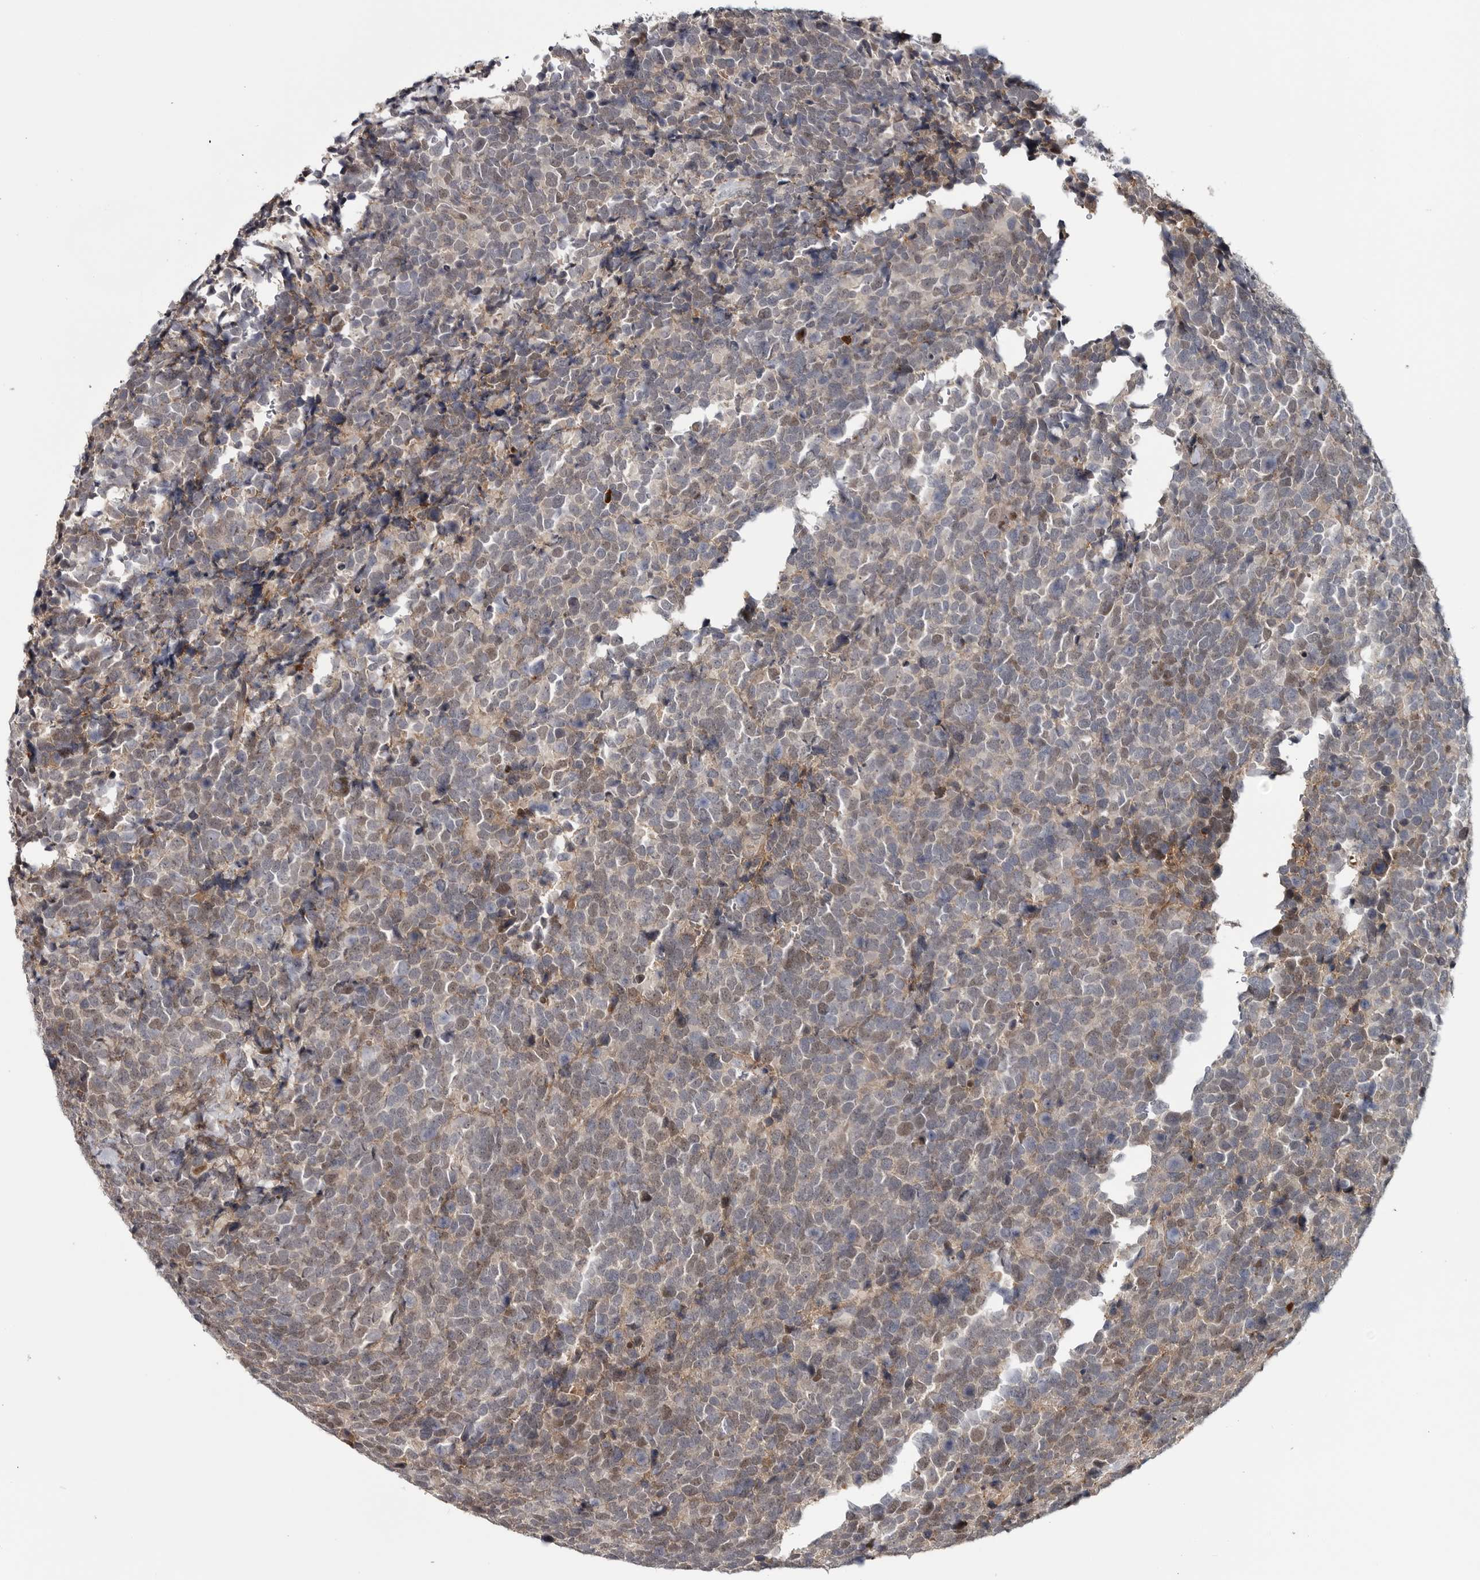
{"staining": {"intensity": "weak", "quantity": "25%-75%", "location": "cytoplasmic/membranous,nuclear"}, "tissue": "urothelial cancer", "cell_type": "Tumor cells", "image_type": "cancer", "snomed": [{"axis": "morphology", "description": "Urothelial carcinoma, High grade"}, {"axis": "topography", "description": "Urinary bladder"}], "caption": "Immunohistochemical staining of urothelial cancer reveals low levels of weak cytoplasmic/membranous and nuclear expression in approximately 25%-75% of tumor cells. Immunohistochemistry (ihc) stains the protein in brown and the nuclei are stained blue.", "gene": "ZNF277", "patient": {"sex": "female", "age": 82}}